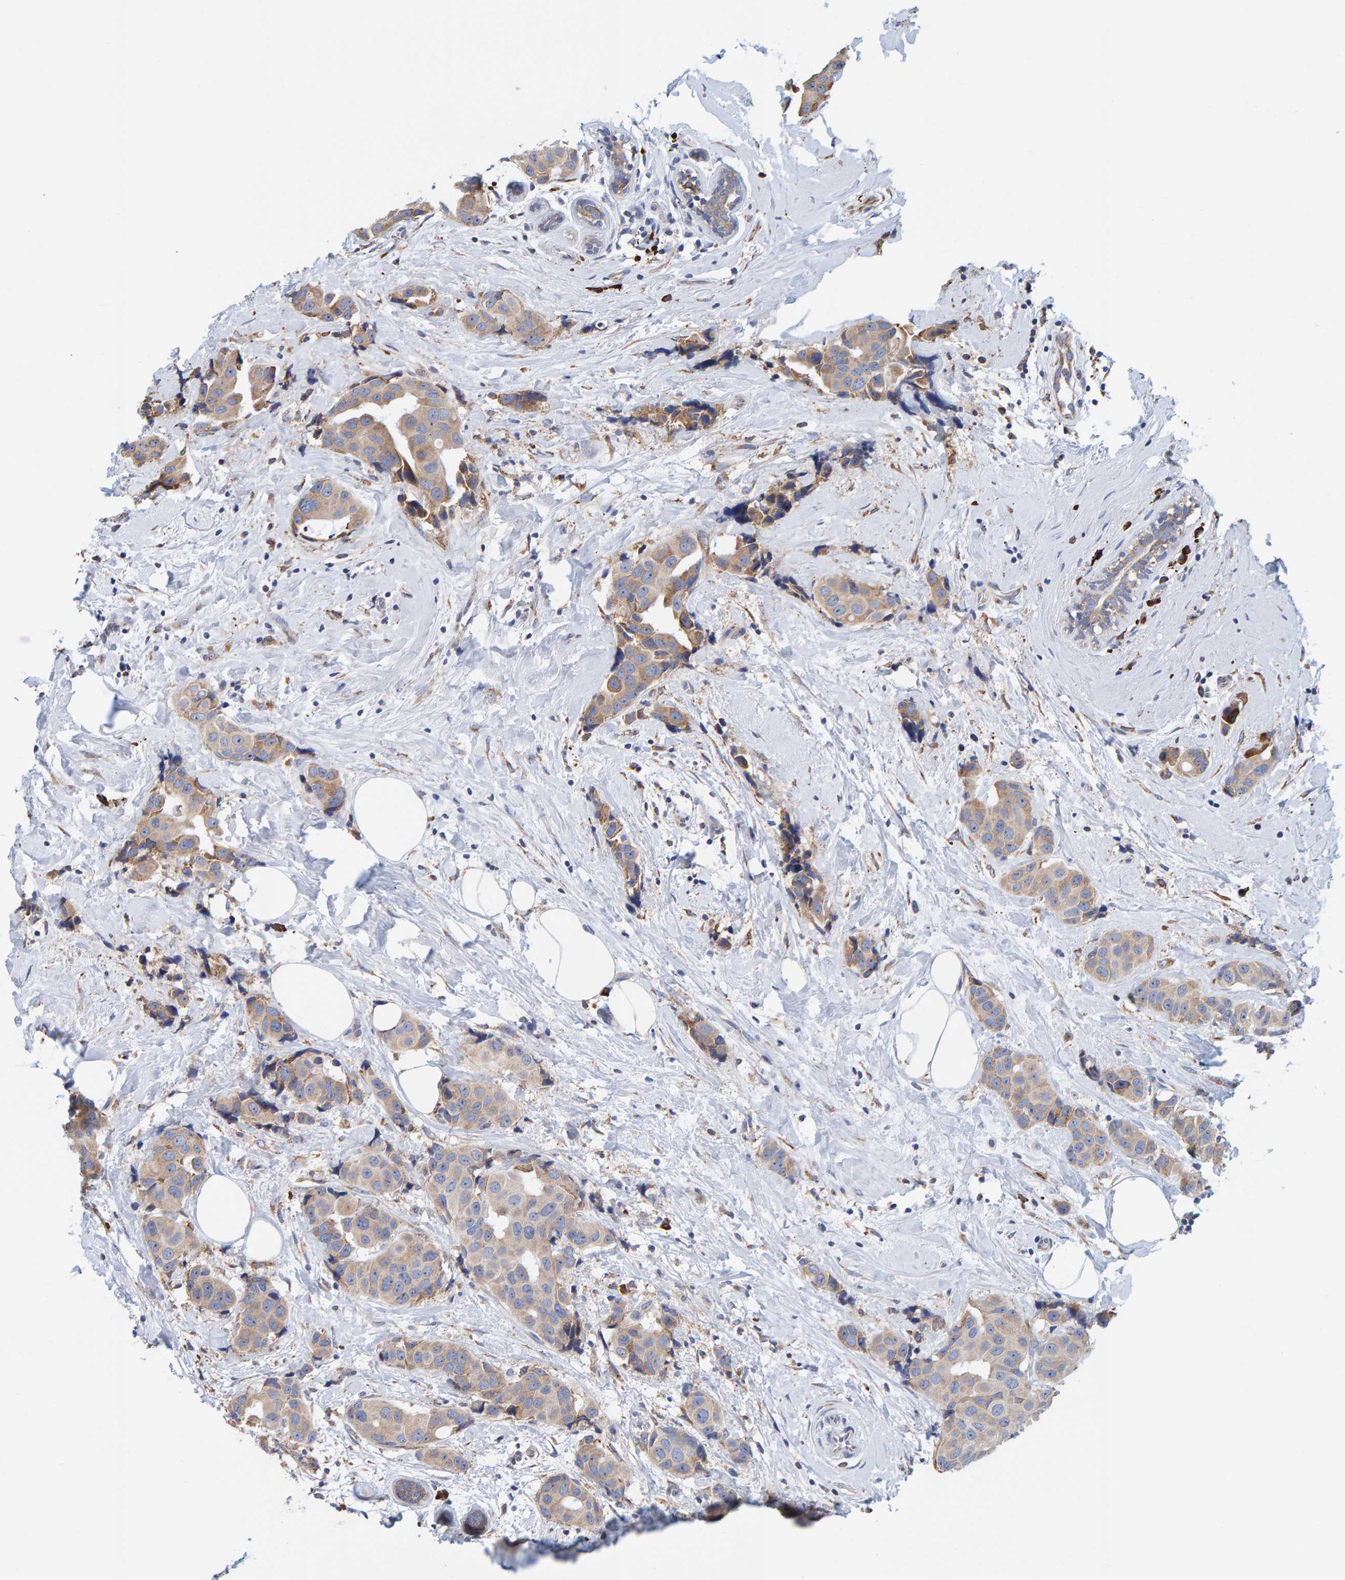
{"staining": {"intensity": "weak", "quantity": ">75%", "location": "cytoplasmic/membranous"}, "tissue": "breast cancer", "cell_type": "Tumor cells", "image_type": "cancer", "snomed": [{"axis": "morphology", "description": "Normal tissue, NOS"}, {"axis": "morphology", "description": "Duct carcinoma"}, {"axis": "topography", "description": "Breast"}], "caption": "Immunohistochemistry (IHC) histopathology image of intraductal carcinoma (breast) stained for a protein (brown), which shows low levels of weak cytoplasmic/membranous positivity in approximately >75% of tumor cells.", "gene": "SGPL1", "patient": {"sex": "female", "age": 39}}